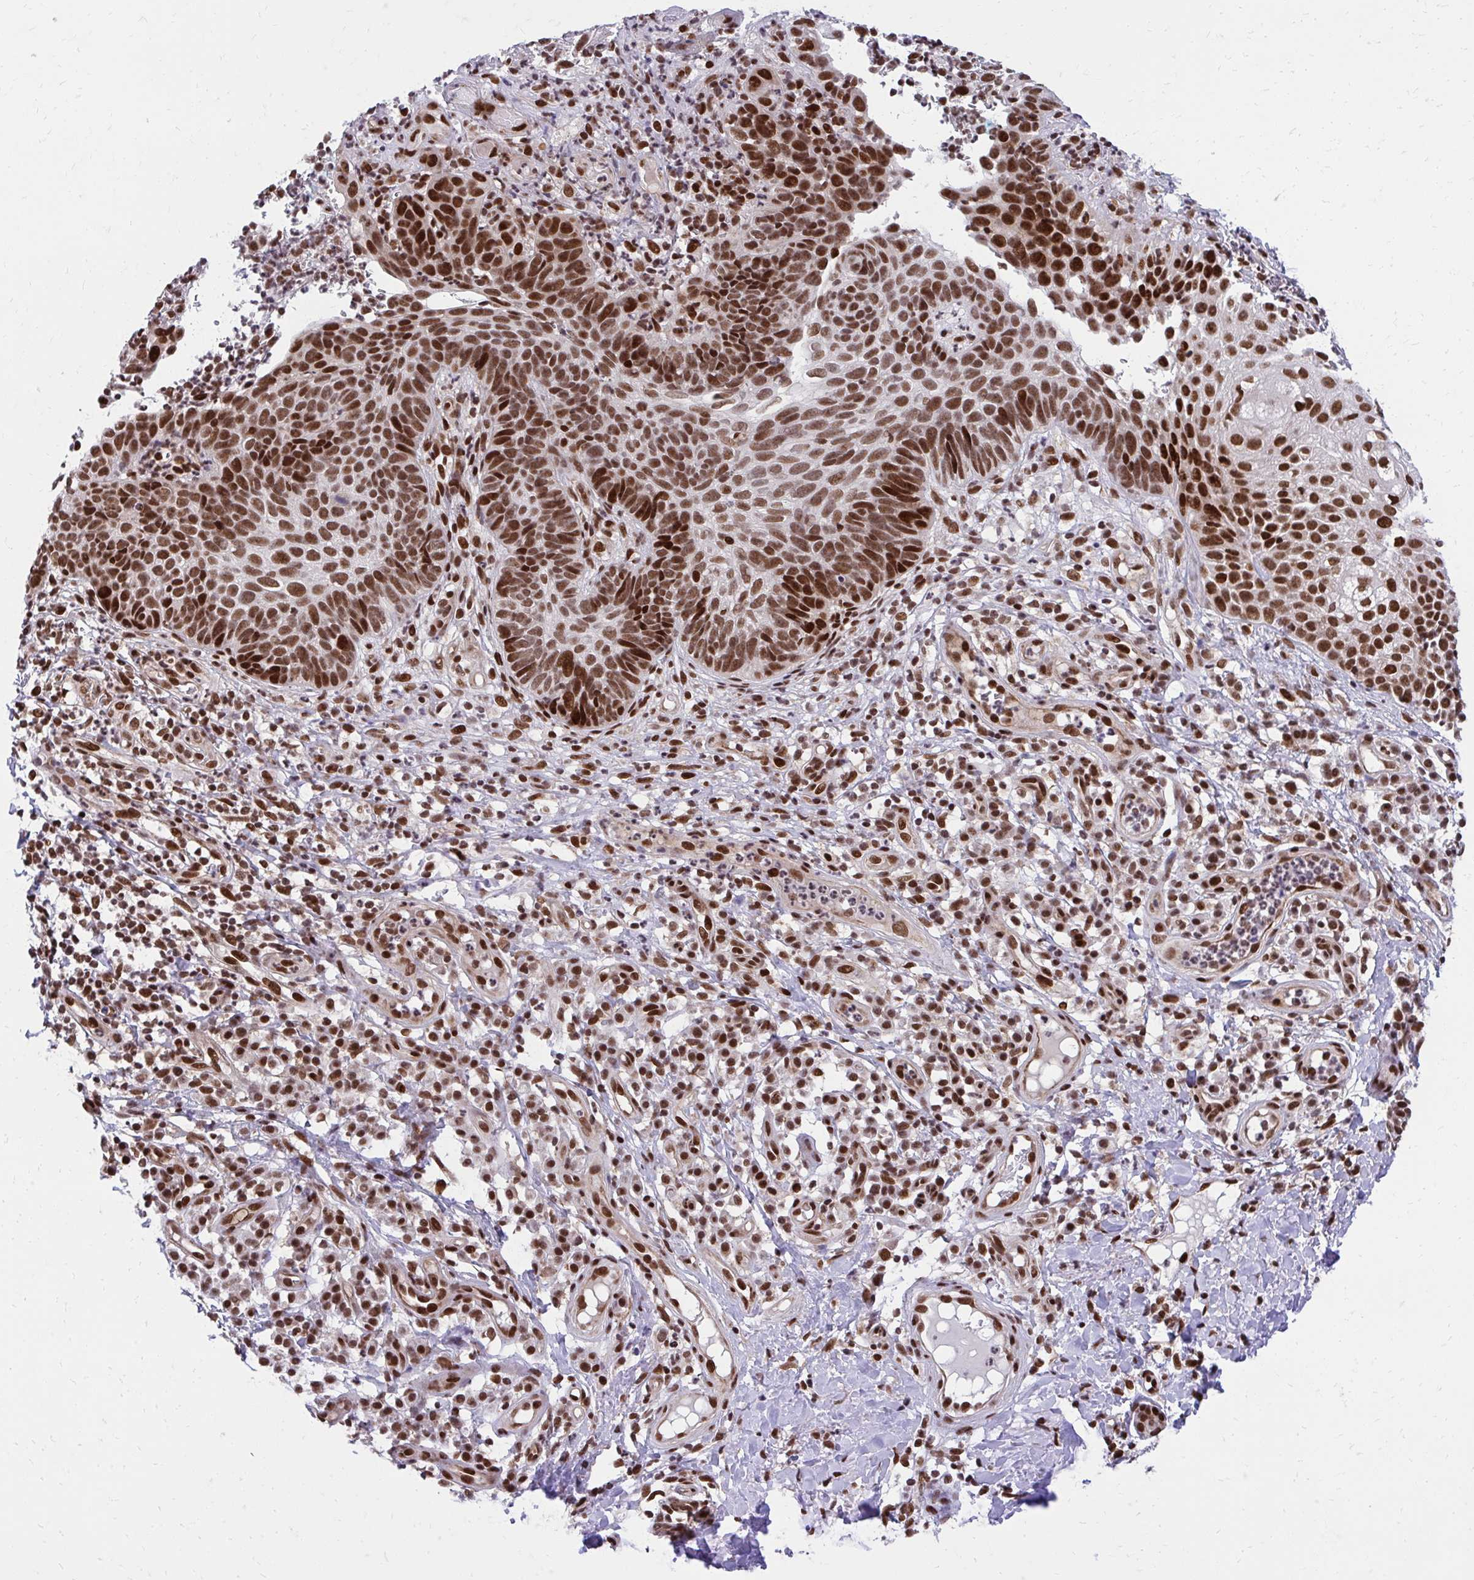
{"staining": {"intensity": "strong", "quantity": ">75%", "location": "nuclear"}, "tissue": "skin cancer", "cell_type": "Tumor cells", "image_type": "cancer", "snomed": [{"axis": "morphology", "description": "Basal cell carcinoma"}, {"axis": "topography", "description": "Skin"}, {"axis": "topography", "description": "Skin of leg"}], "caption": "Approximately >75% of tumor cells in human skin basal cell carcinoma display strong nuclear protein staining as visualized by brown immunohistochemical staining.", "gene": "HOXA4", "patient": {"sex": "female", "age": 87}}